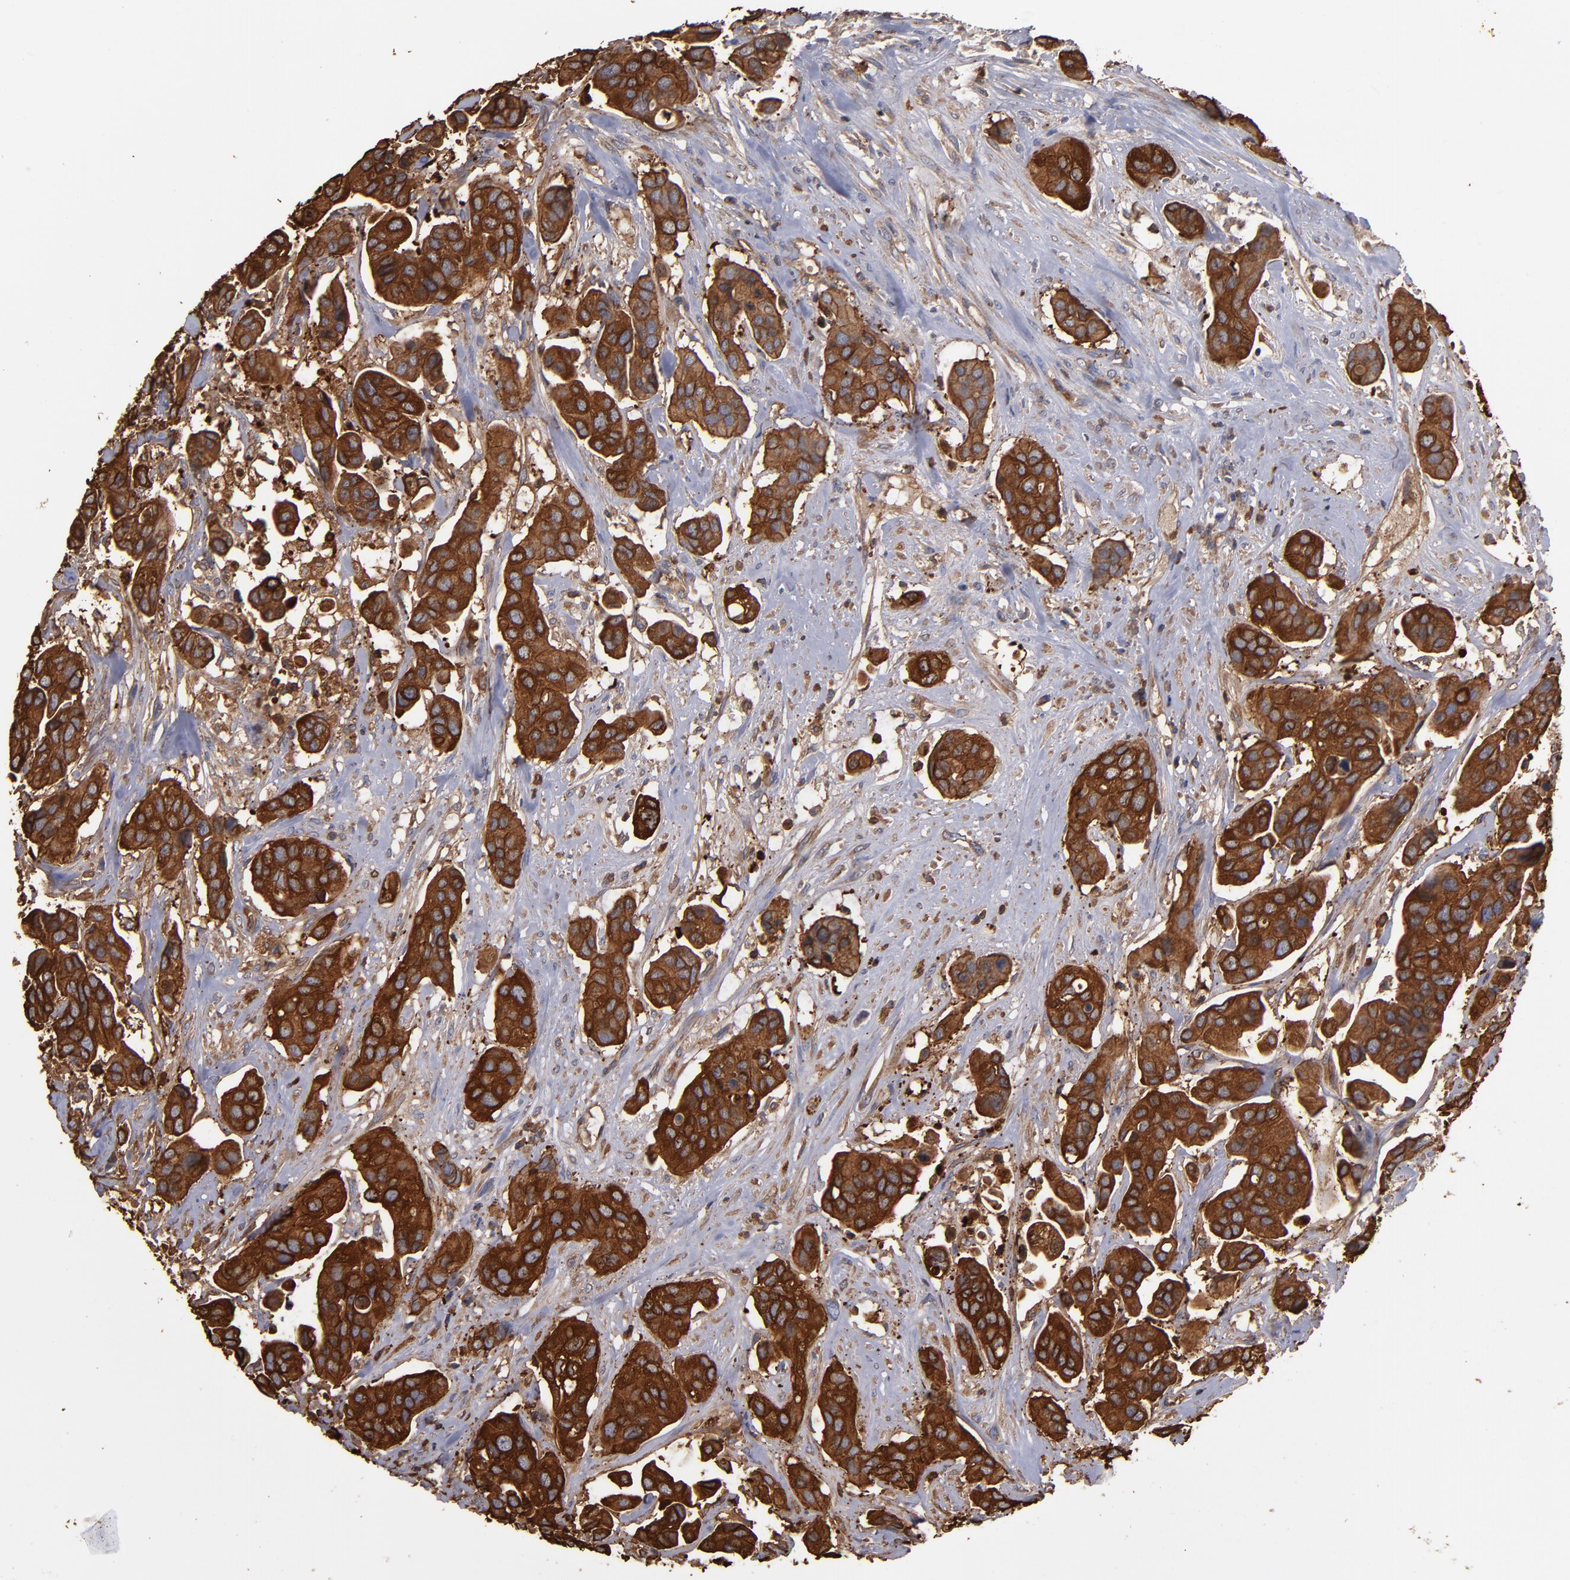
{"staining": {"intensity": "strong", "quantity": ">75%", "location": "cytoplasmic/membranous"}, "tissue": "urothelial cancer", "cell_type": "Tumor cells", "image_type": "cancer", "snomed": [{"axis": "morphology", "description": "Adenocarcinoma, NOS"}, {"axis": "topography", "description": "Urinary bladder"}], "caption": "A high amount of strong cytoplasmic/membranous positivity is identified in about >75% of tumor cells in urothelial cancer tissue.", "gene": "ACTN4", "patient": {"sex": "male", "age": 61}}